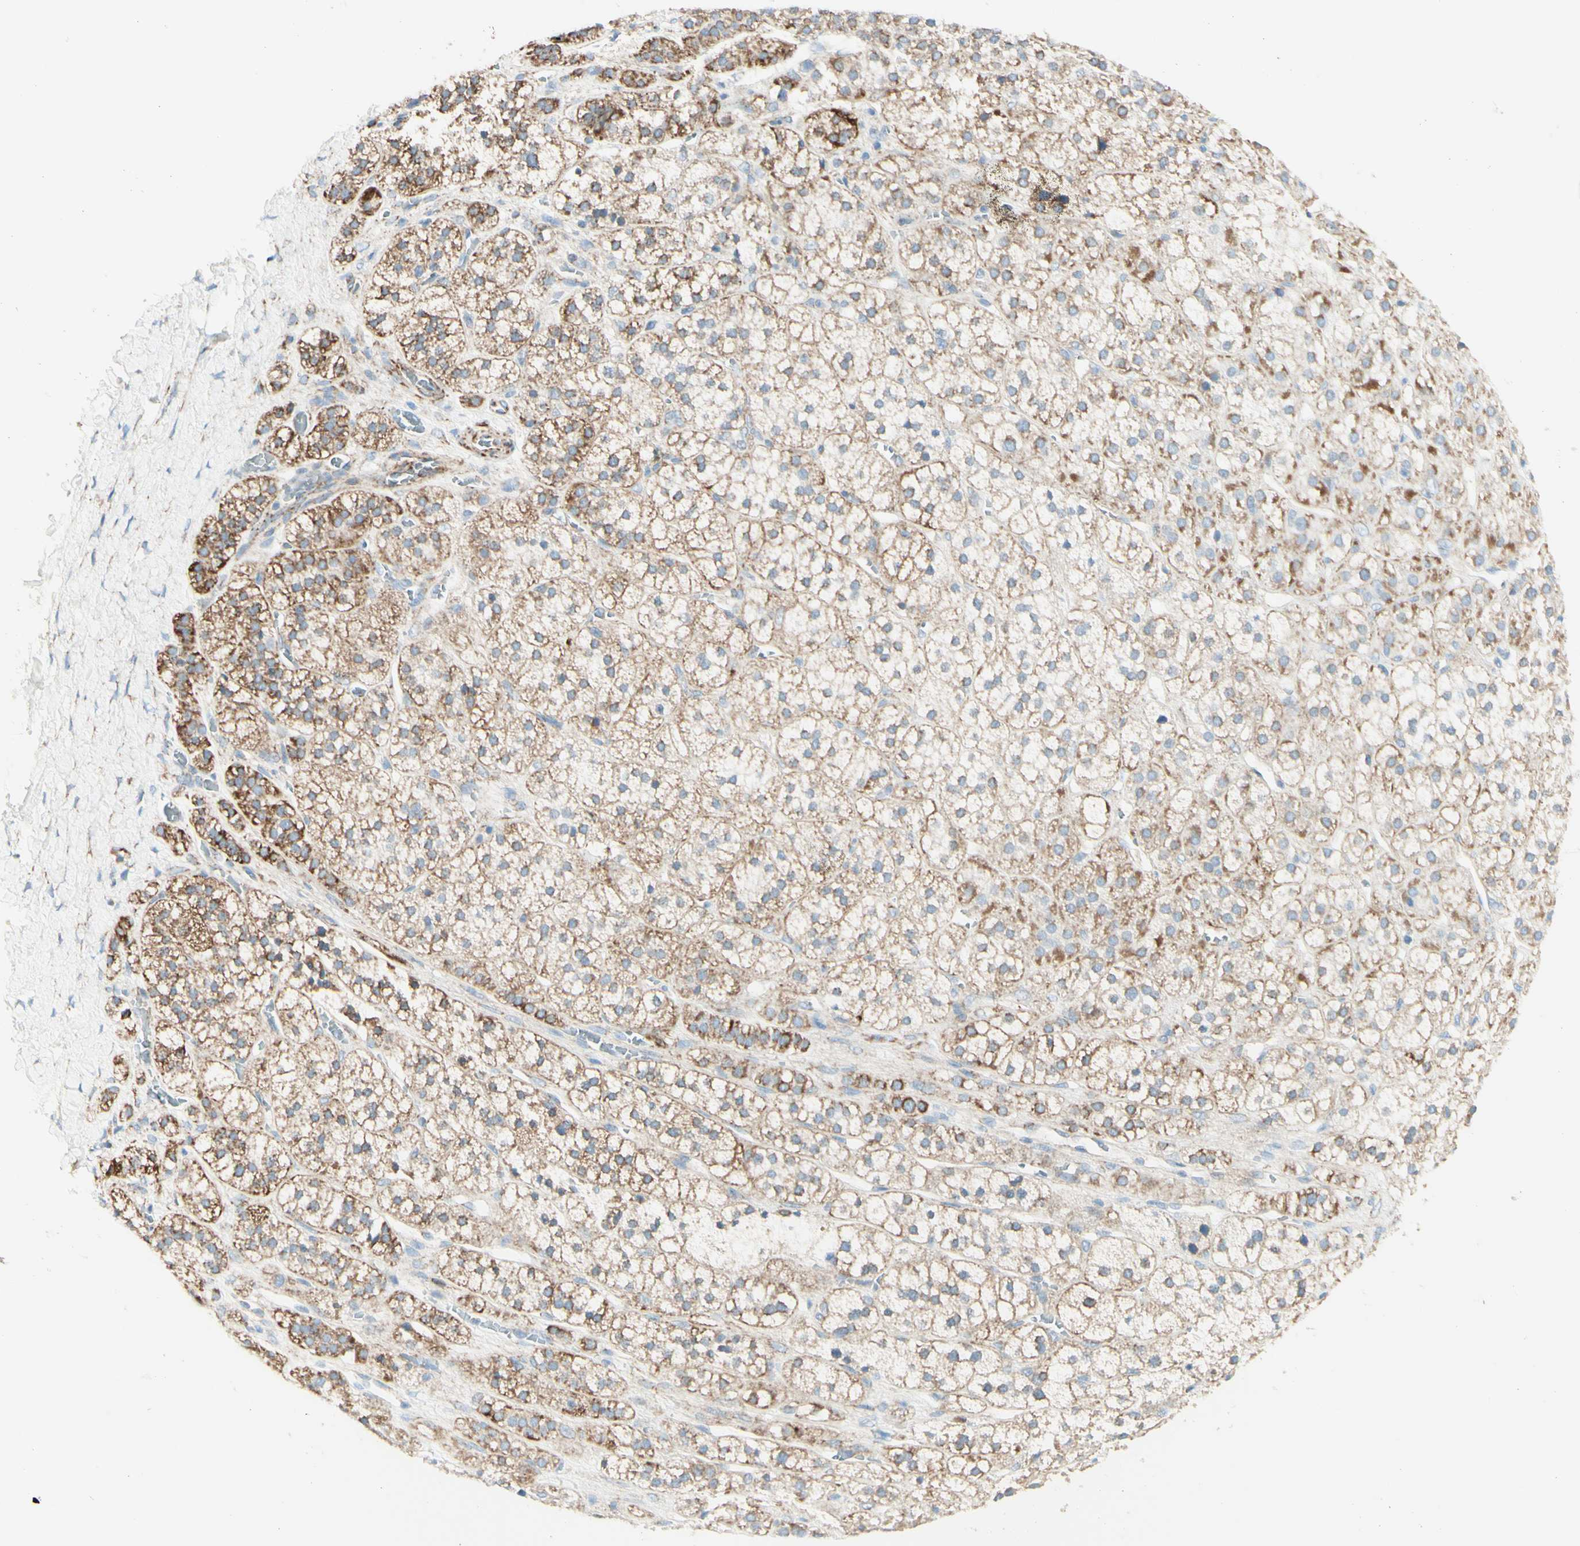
{"staining": {"intensity": "moderate", "quantity": ">75%", "location": "cytoplasmic/membranous"}, "tissue": "adrenal gland", "cell_type": "Glandular cells", "image_type": "normal", "snomed": [{"axis": "morphology", "description": "Normal tissue, NOS"}, {"axis": "topography", "description": "Adrenal gland"}], "caption": "Protein staining displays moderate cytoplasmic/membranous staining in approximately >75% of glandular cells in benign adrenal gland.", "gene": "ARMC10", "patient": {"sex": "male", "age": 56}}